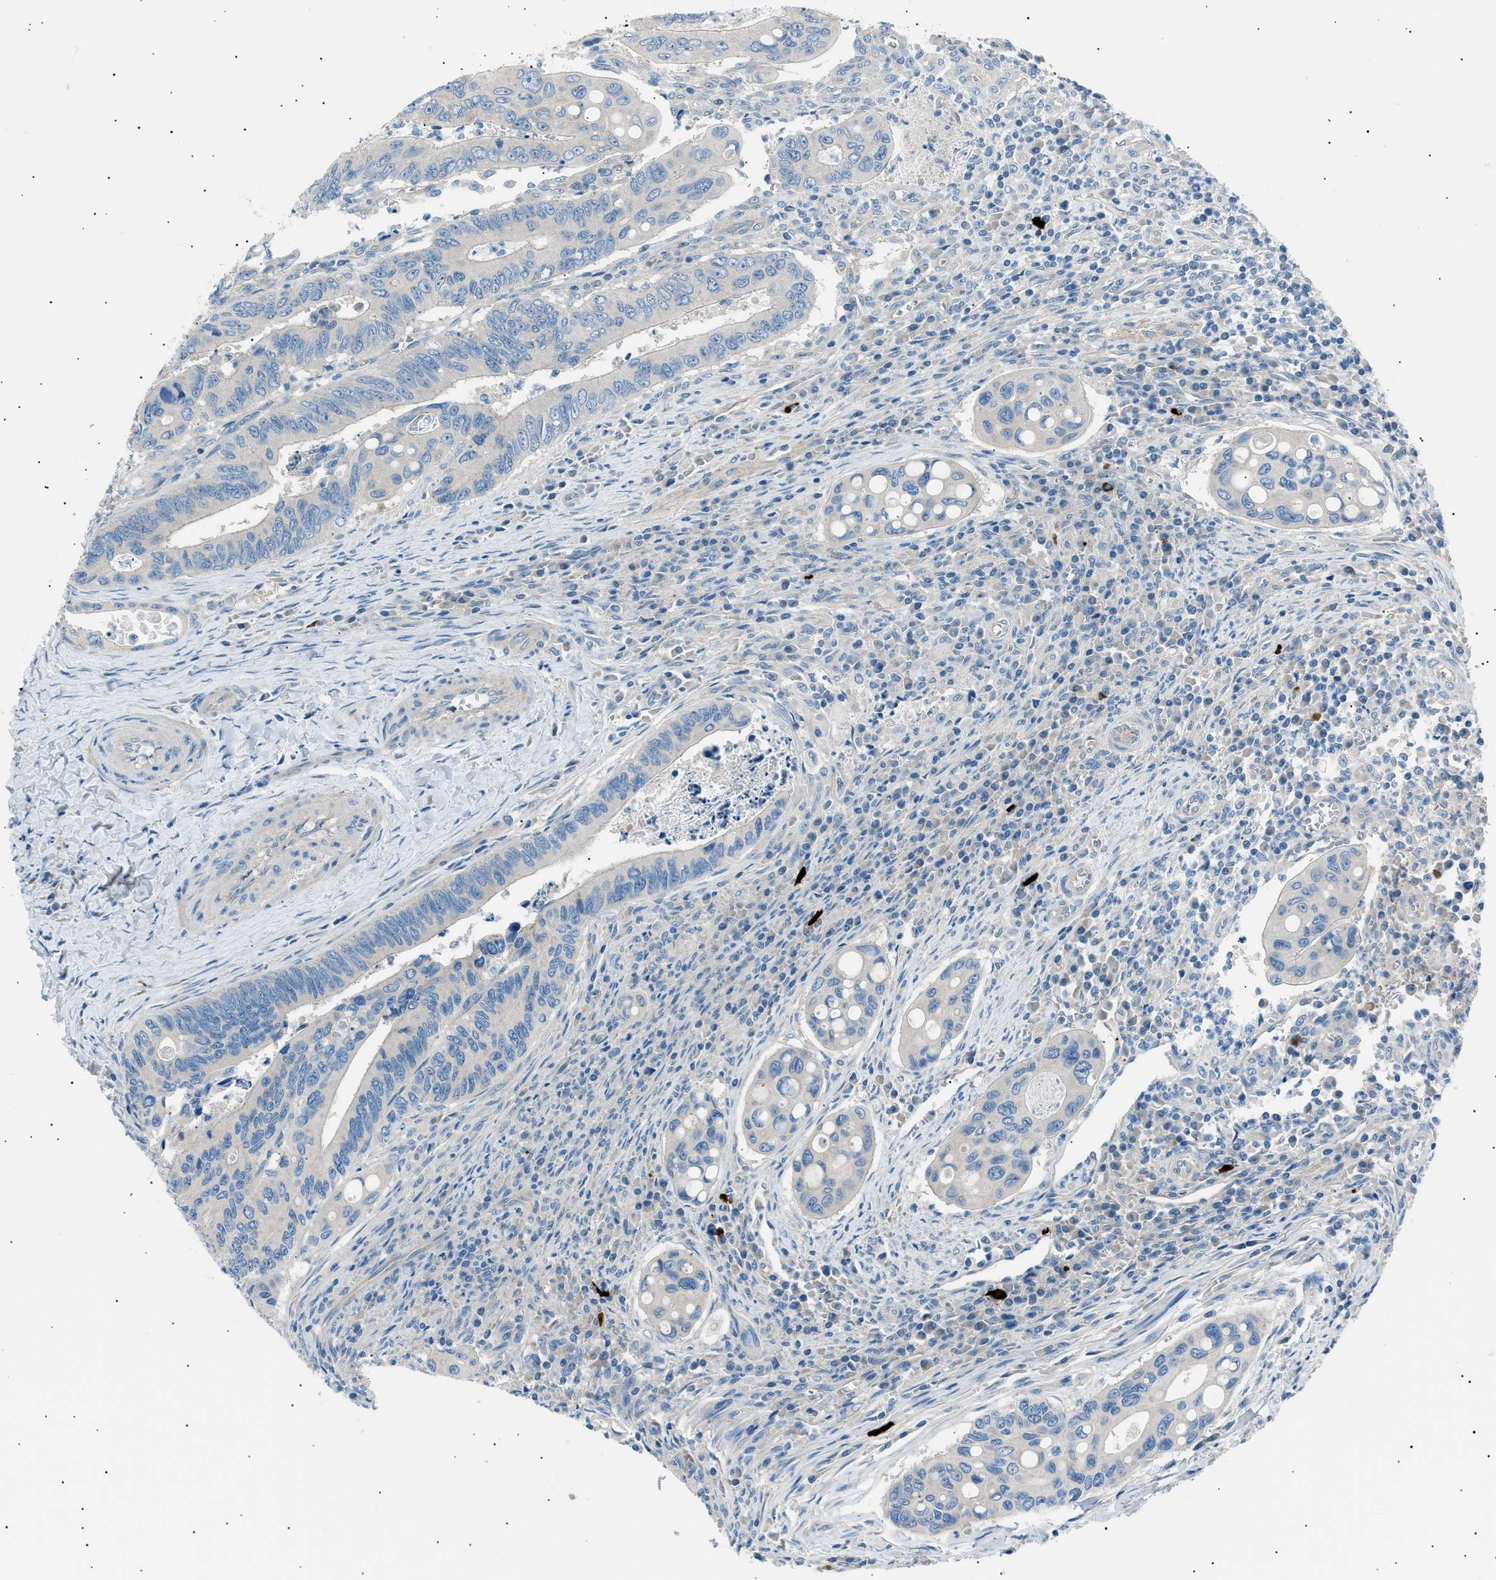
{"staining": {"intensity": "negative", "quantity": "none", "location": "none"}, "tissue": "colorectal cancer", "cell_type": "Tumor cells", "image_type": "cancer", "snomed": [{"axis": "morphology", "description": "Inflammation, NOS"}, {"axis": "morphology", "description": "Adenocarcinoma, NOS"}, {"axis": "topography", "description": "Colon"}], "caption": "DAB (3,3'-diaminobenzidine) immunohistochemical staining of adenocarcinoma (colorectal) exhibits no significant staining in tumor cells. (DAB (3,3'-diaminobenzidine) IHC, high magnification).", "gene": "LRRC37B", "patient": {"sex": "male", "age": 72}}